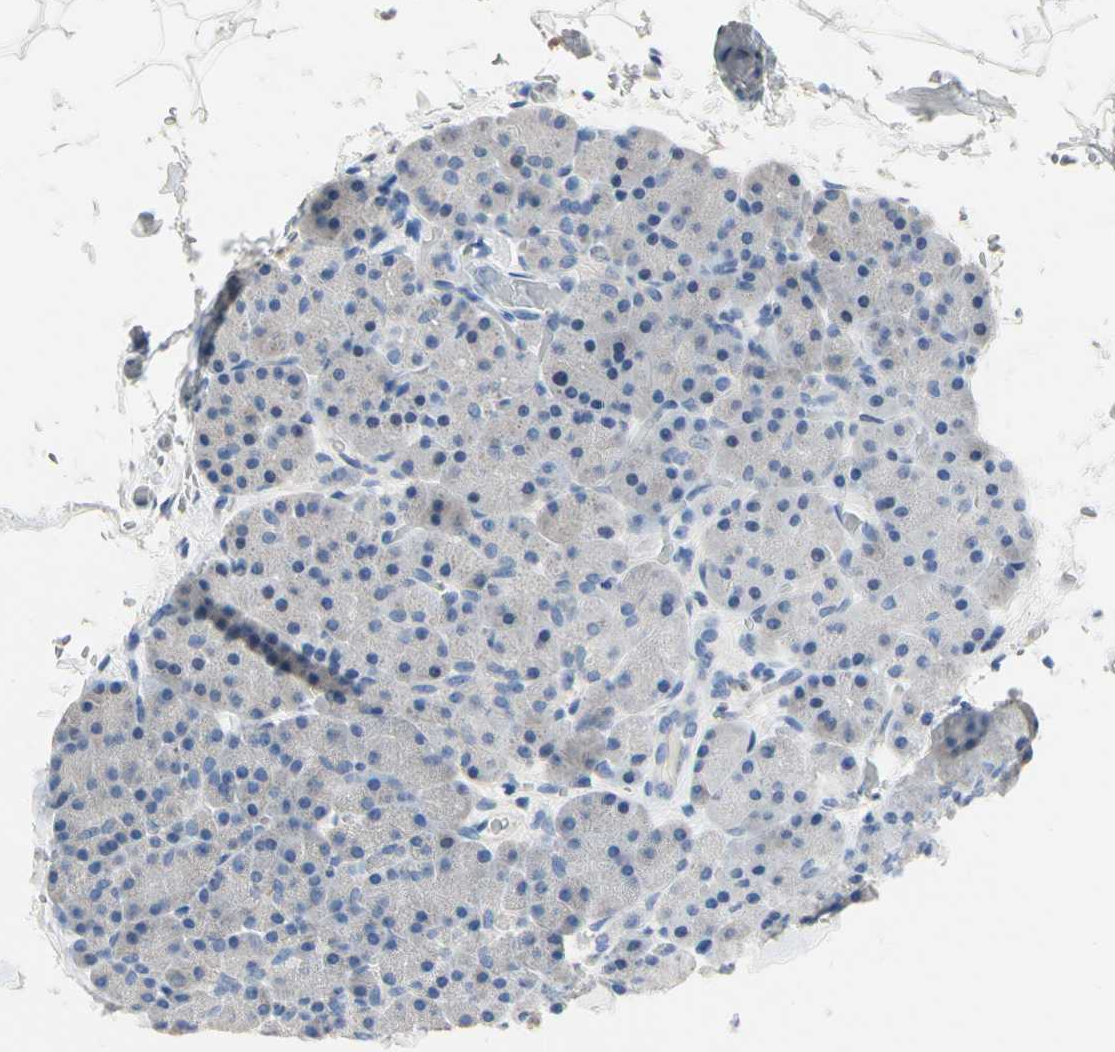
{"staining": {"intensity": "weak", "quantity": "<25%", "location": "cytoplasmic/membranous"}, "tissue": "pancreas", "cell_type": "Exocrine glandular cells", "image_type": "normal", "snomed": [{"axis": "morphology", "description": "Normal tissue, NOS"}, {"axis": "topography", "description": "Pancreas"}], "caption": "High power microscopy histopathology image of an immunohistochemistry (IHC) micrograph of benign pancreas, revealing no significant staining in exocrine glandular cells.", "gene": "ECRG4", "patient": {"sex": "female", "age": 35}}